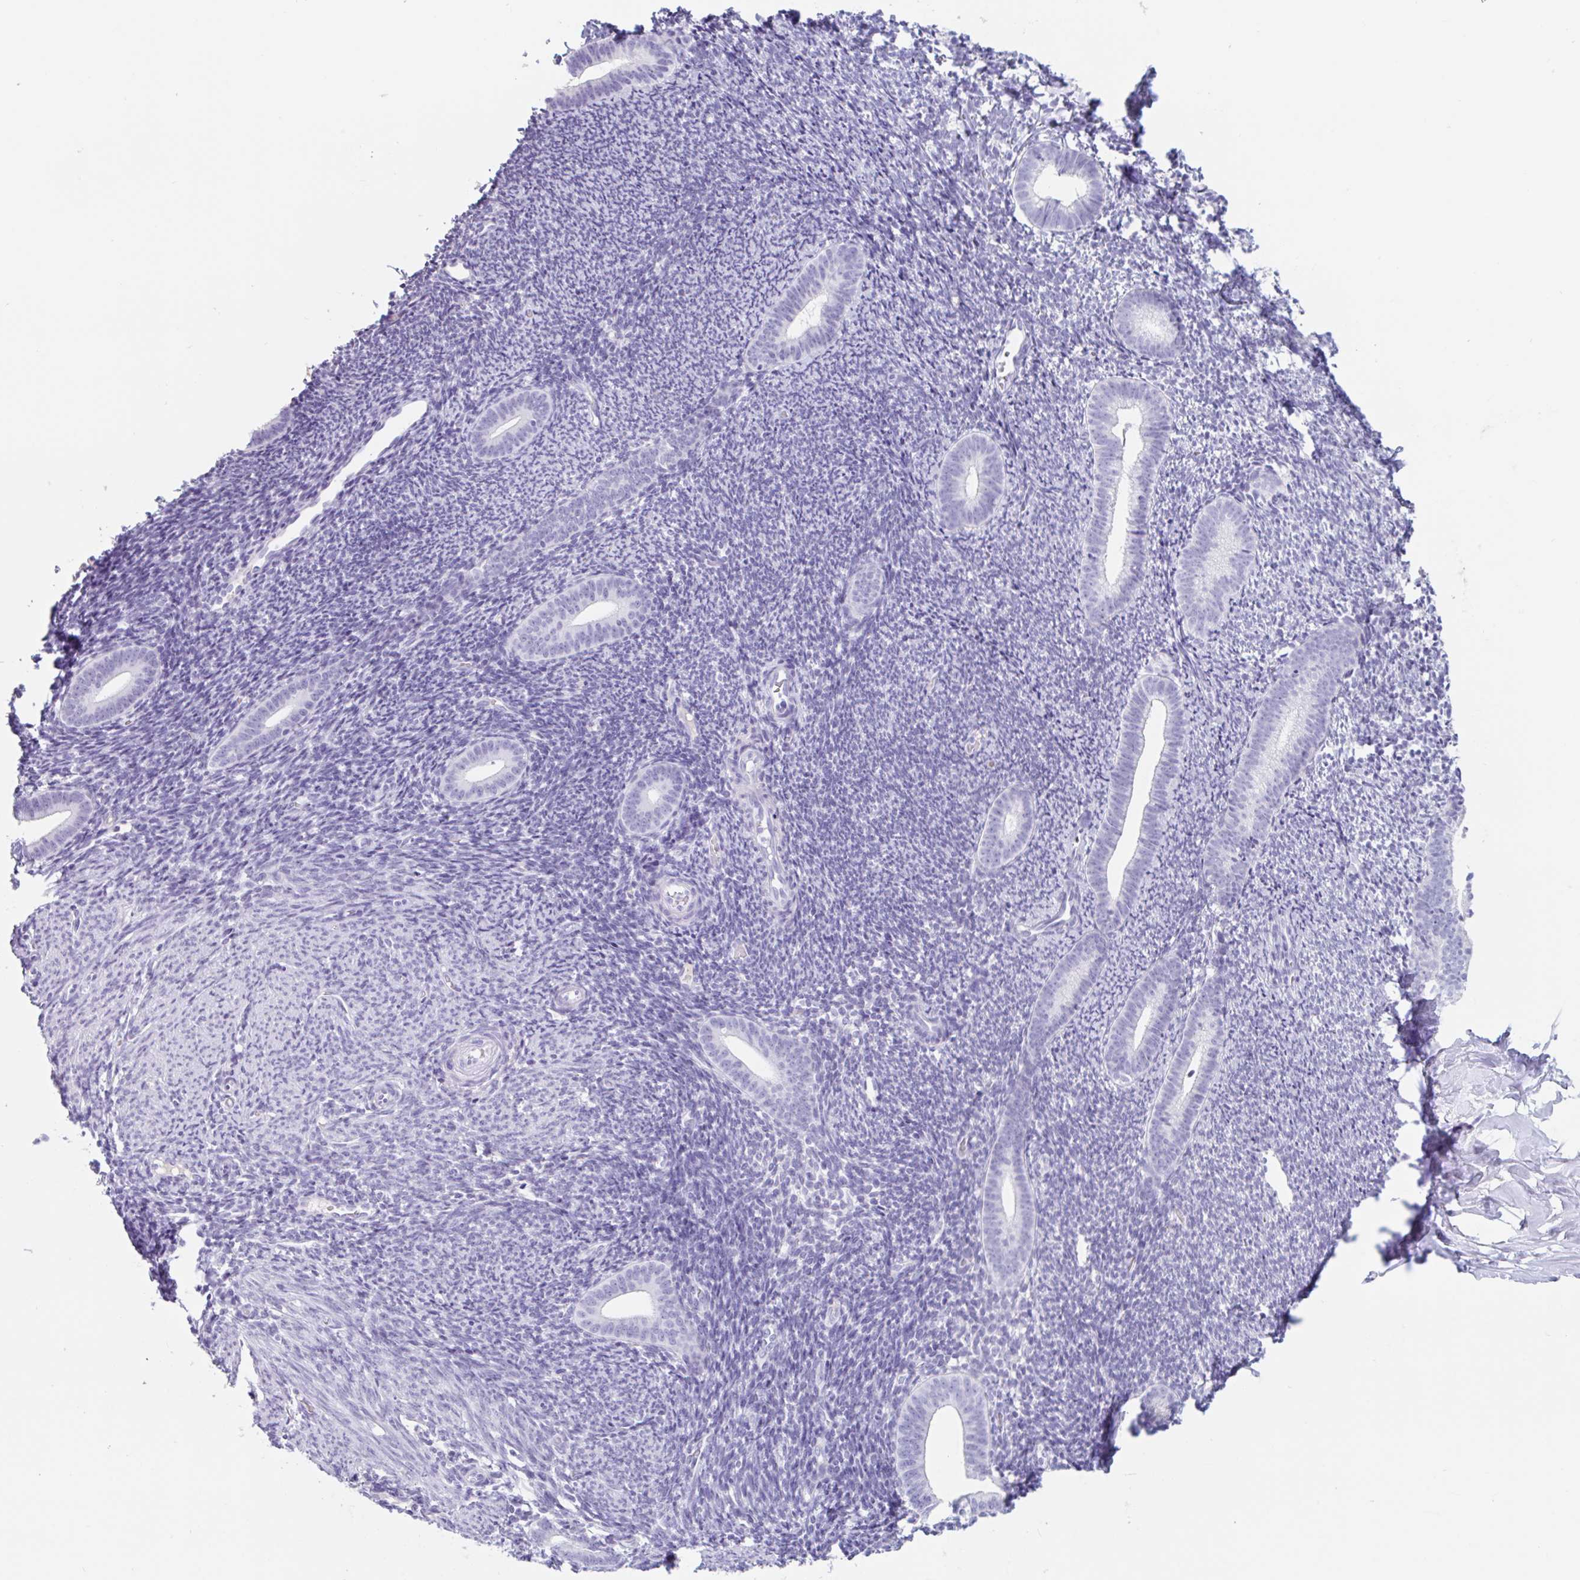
{"staining": {"intensity": "negative", "quantity": "none", "location": "none"}, "tissue": "endometrium", "cell_type": "Cells in endometrial stroma", "image_type": "normal", "snomed": [{"axis": "morphology", "description": "Normal tissue, NOS"}, {"axis": "topography", "description": "Endometrium"}], "caption": "This histopathology image is of unremarkable endometrium stained with IHC to label a protein in brown with the nuclei are counter-stained blue. There is no staining in cells in endometrial stroma.", "gene": "EMC4", "patient": {"sex": "female", "age": 39}}